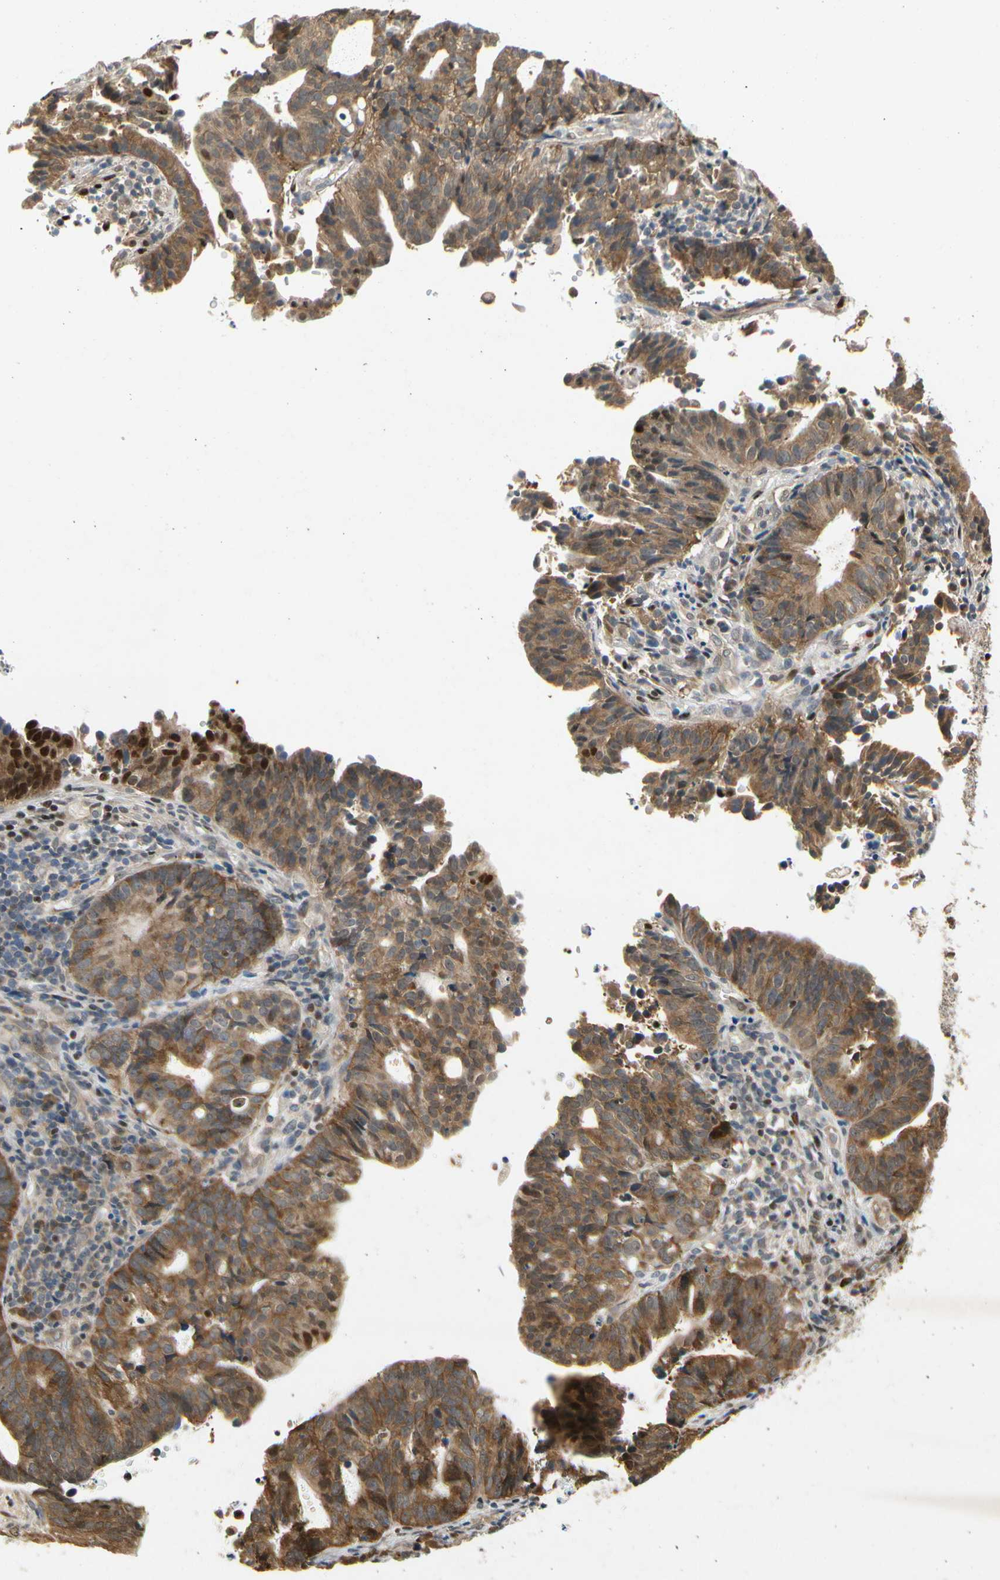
{"staining": {"intensity": "moderate", "quantity": ">75%", "location": "cytoplasmic/membranous,nuclear"}, "tissue": "endometrial cancer", "cell_type": "Tumor cells", "image_type": "cancer", "snomed": [{"axis": "morphology", "description": "Adenocarcinoma, NOS"}, {"axis": "topography", "description": "Uterus"}], "caption": "Immunohistochemical staining of adenocarcinoma (endometrial) shows moderate cytoplasmic/membranous and nuclear protein positivity in approximately >75% of tumor cells.", "gene": "EIF1AX", "patient": {"sex": "female", "age": 83}}